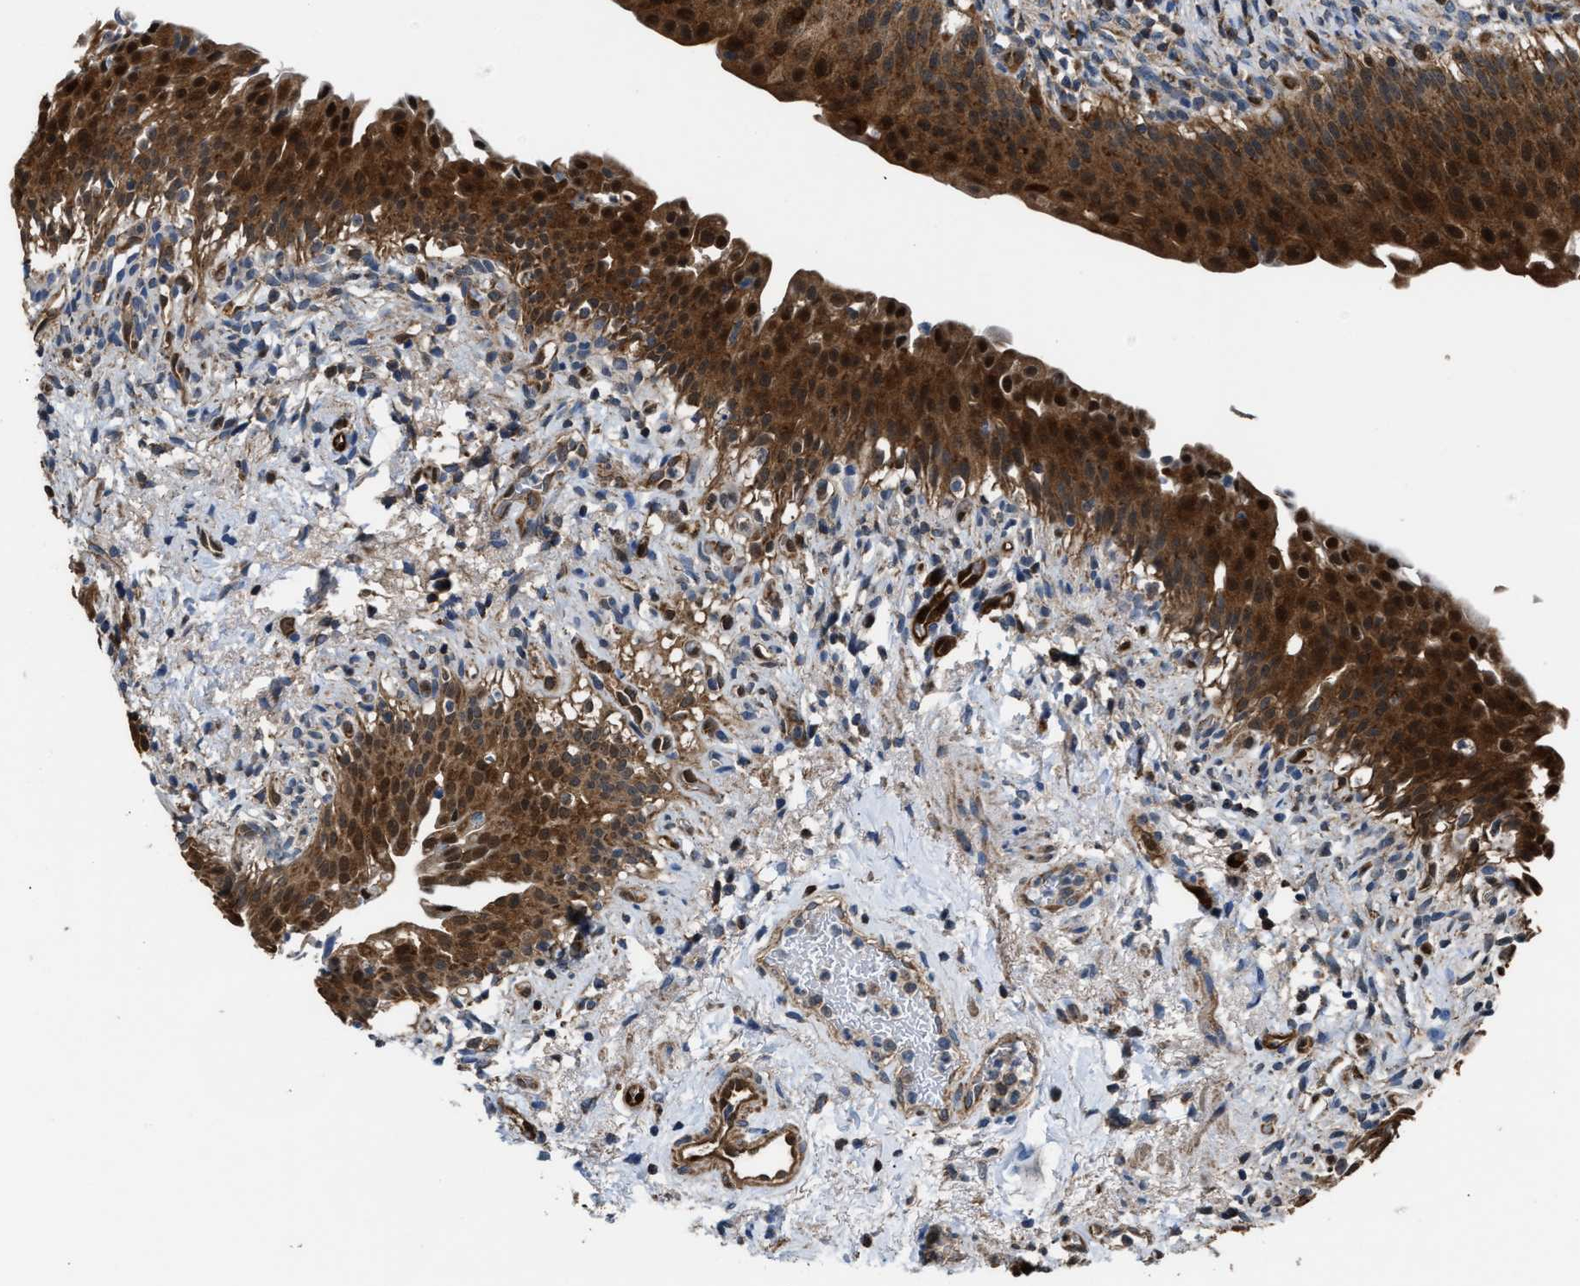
{"staining": {"intensity": "strong", "quantity": ">75%", "location": "cytoplasmic/membranous,nuclear"}, "tissue": "urinary bladder", "cell_type": "Urothelial cells", "image_type": "normal", "snomed": [{"axis": "morphology", "description": "Normal tissue, NOS"}, {"axis": "topography", "description": "Urinary bladder"}], "caption": "This micrograph displays immunohistochemistry staining of unremarkable human urinary bladder, with high strong cytoplasmic/membranous,nuclear staining in about >75% of urothelial cells.", "gene": "PPA1", "patient": {"sex": "female", "age": 60}}